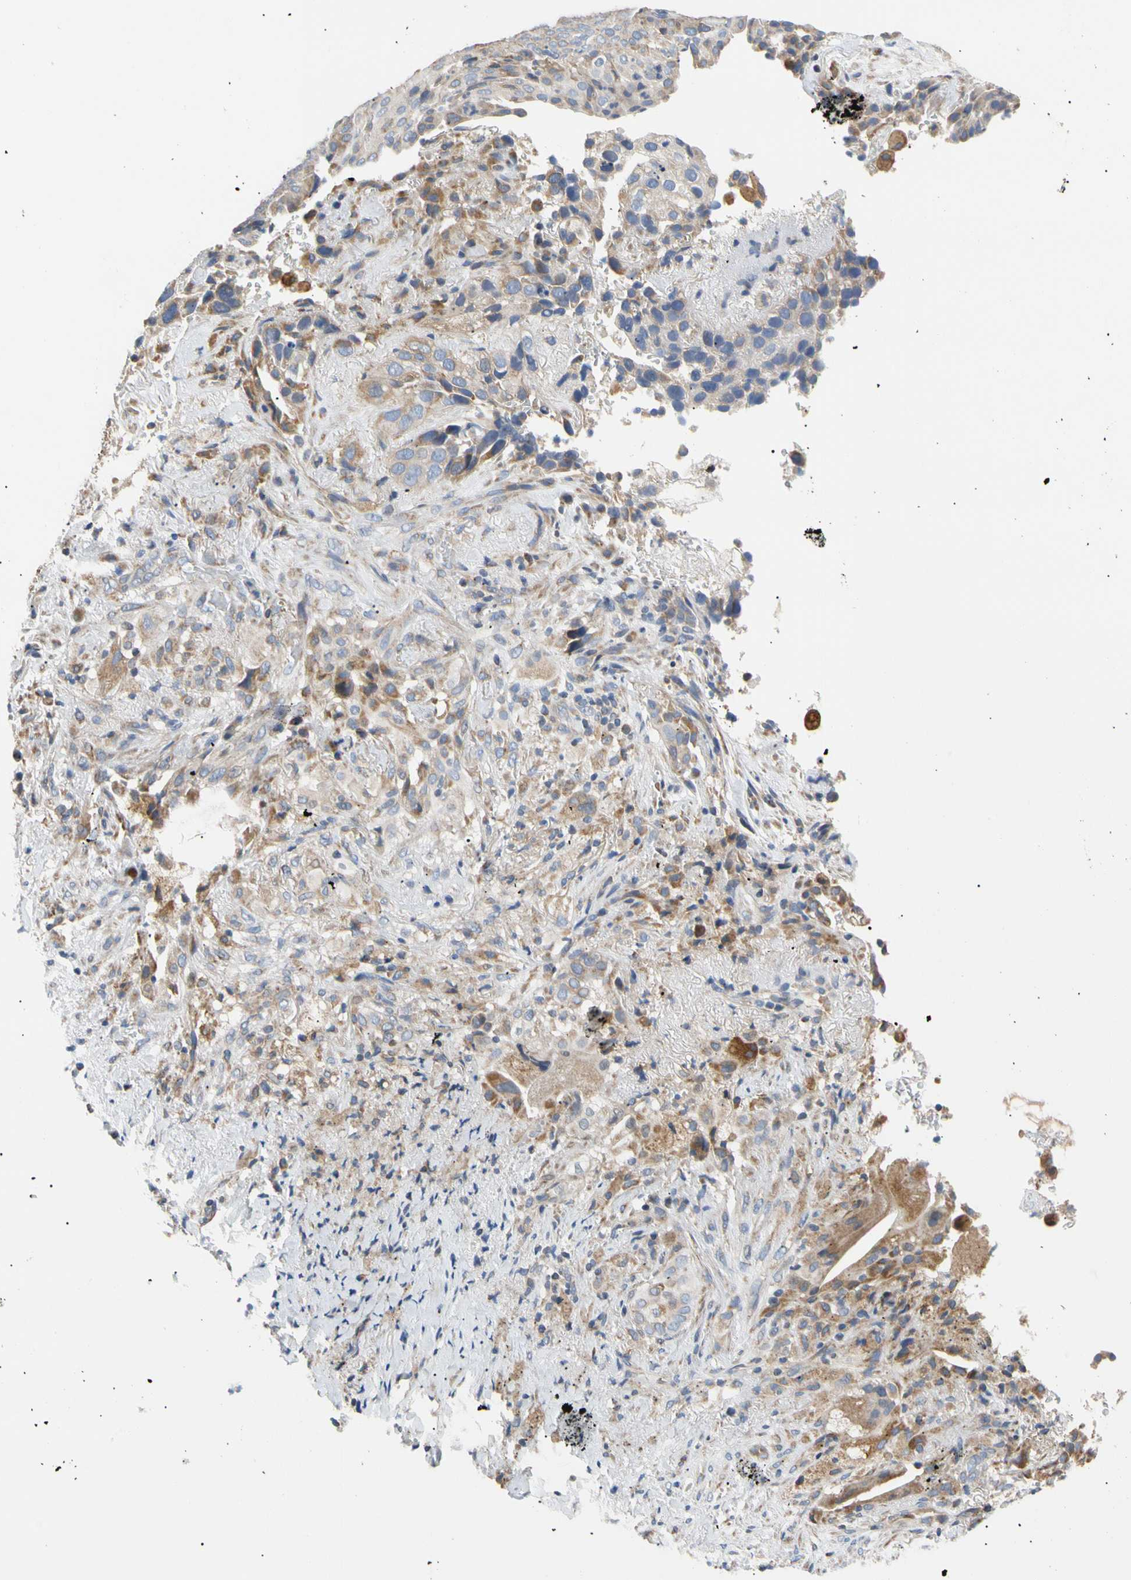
{"staining": {"intensity": "weak", "quantity": ">75%", "location": "cytoplasmic/membranous"}, "tissue": "lung cancer", "cell_type": "Tumor cells", "image_type": "cancer", "snomed": [{"axis": "morphology", "description": "Squamous cell carcinoma, NOS"}, {"axis": "topography", "description": "Lung"}], "caption": "An immunohistochemistry (IHC) micrograph of neoplastic tissue is shown. Protein staining in brown labels weak cytoplasmic/membranous positivity in lung cancer (squamous cell carcinoma) within tumor cells. Using DAB (3,3'-diaminobenzidine) (brown) and hematoxylin (blue) stains, captured at high magnification using brightfield microscopy.", "gene": "PLGRKT", "patient": {"sex": "male", "age": 54}}